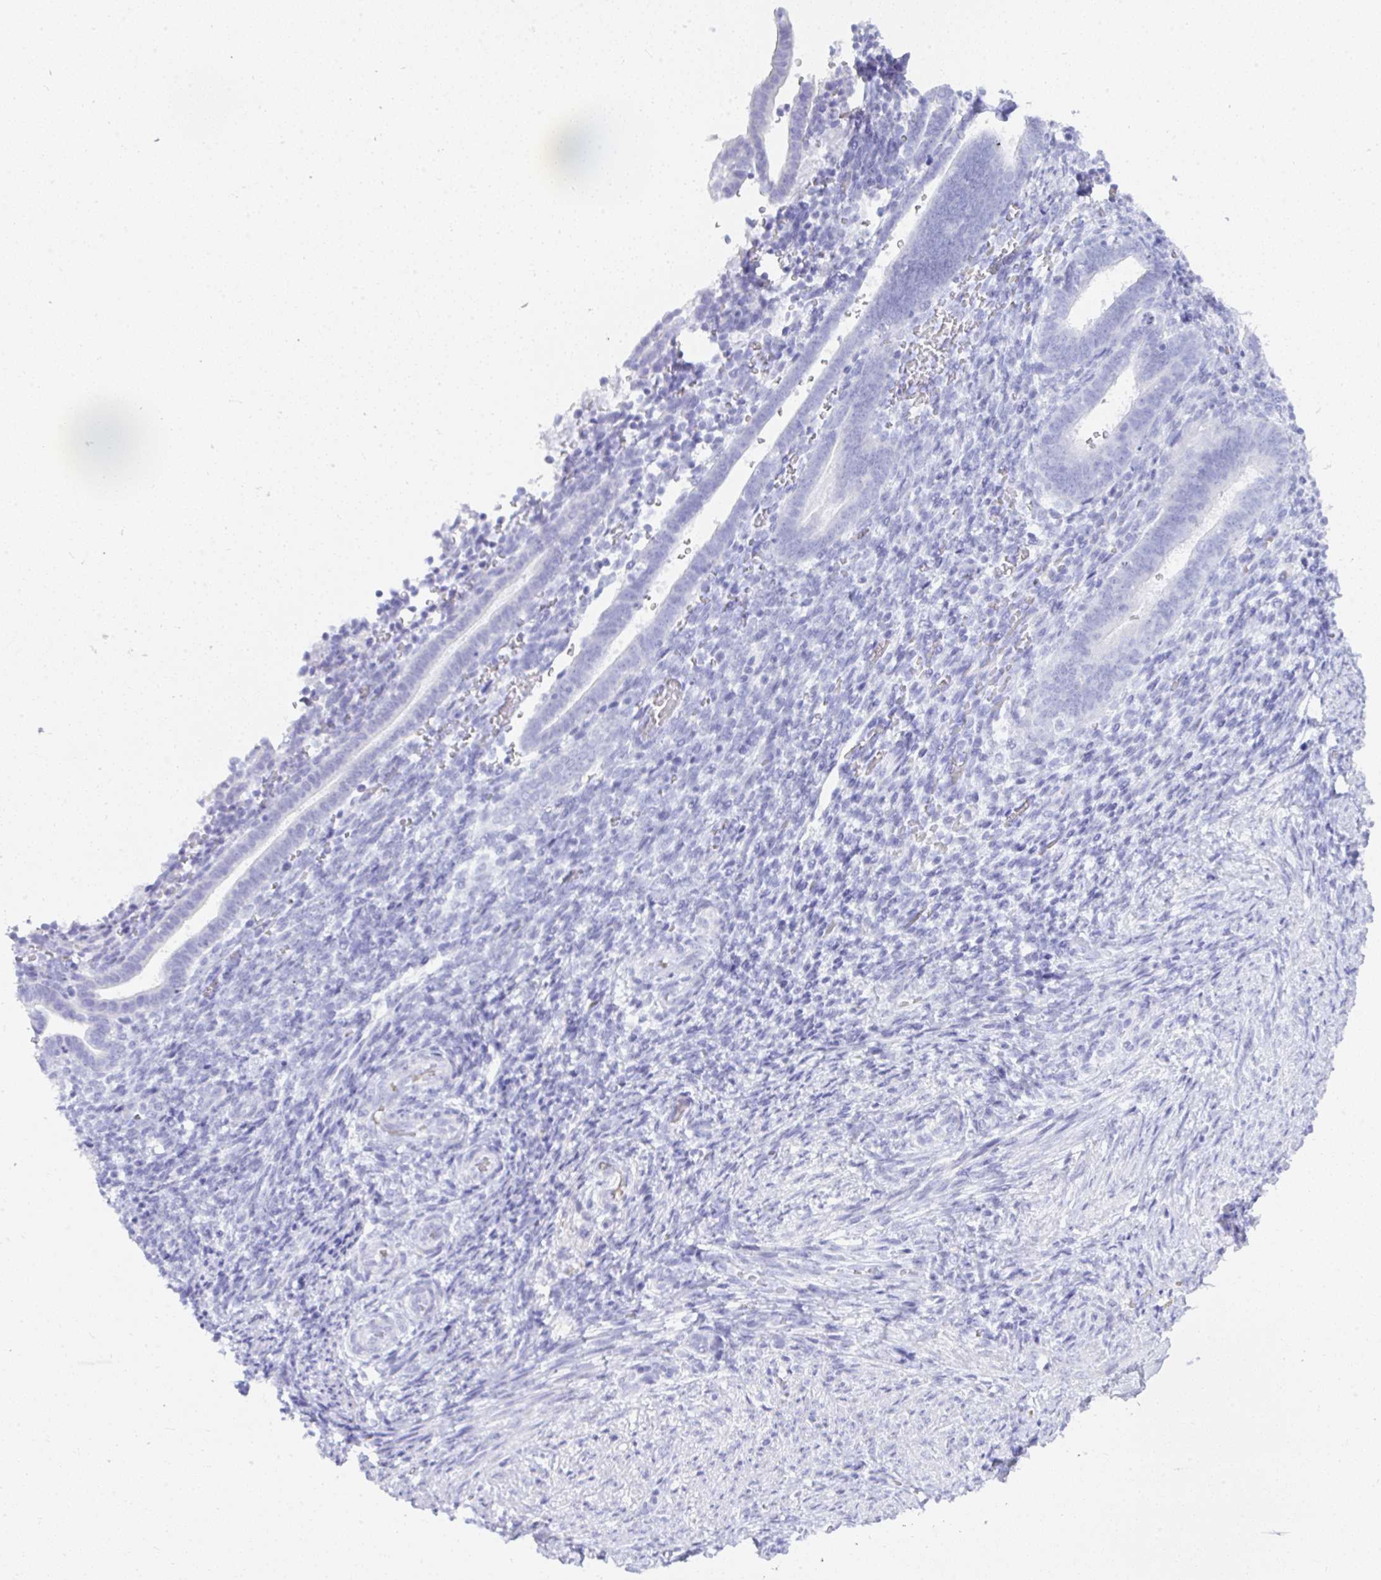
{"staining": {"intensity": "negative", "quantity": "none", "location": "none"}, "tissue": "endometrium", "cell_type": "Cells in endometrial stroma", "image_type": "normal", "snomed": [{"axis": "morphology", "description": "Normal tissue, NOS"}, {"axis": "topography", "description": "Endometrium"}], "caption": "High magnification brightfield microscopy of normal endometrium stained with DAB (brown) and counterstained with hematoxylin (blue): cells in endometrial stroma show no significant expression. (DAB (3,3'-diaminobenzidine) IHC visualized using brightfield microscopy, high magnification).", "gene": "SEL1L2", "patient": {"sex": "female", "age": 34}}